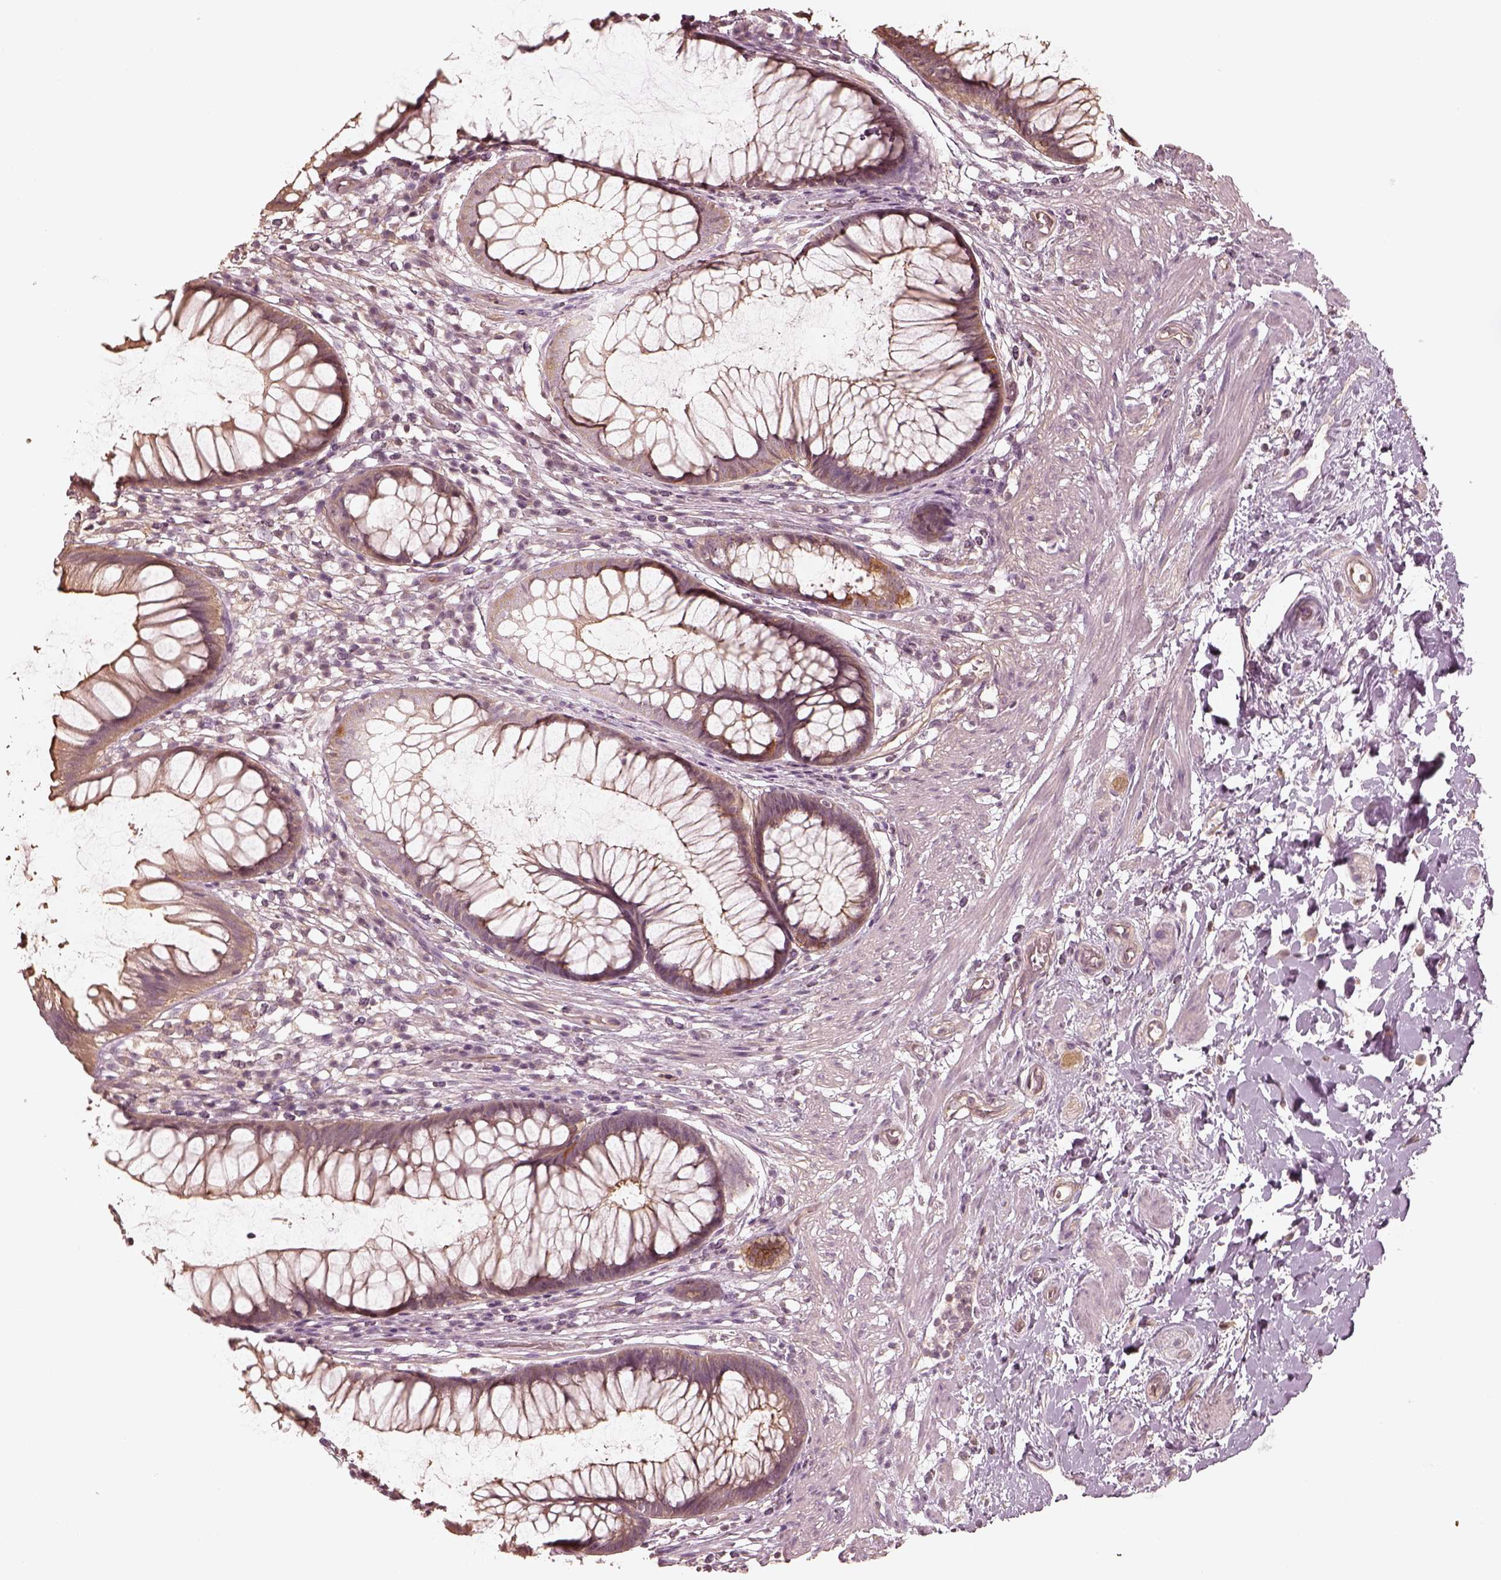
{"staining": {"intensity": "moderate", "quantity": ">75%", "location": "cytoplasmic/membranous"}, "tissue": "rectum", "cell_type": "Glandular cells", "image_type": "normal", "snomed": [{"axis": "morphology", "description": "Normal tissue, NOS"}, {"axis": "topography", "description": "Smooth muscle"}, {"axis": "topography", "description": "Rectum"}], "caption": "Protein staining displays moderate cytoplasmic/membranous staining in about >75% of glandular cells in normal rectum. (DAB IHC with brightfield microscopy, high magnification).", "gene": "KIF5C", "patient": {"sex": "male", "age": 53}}